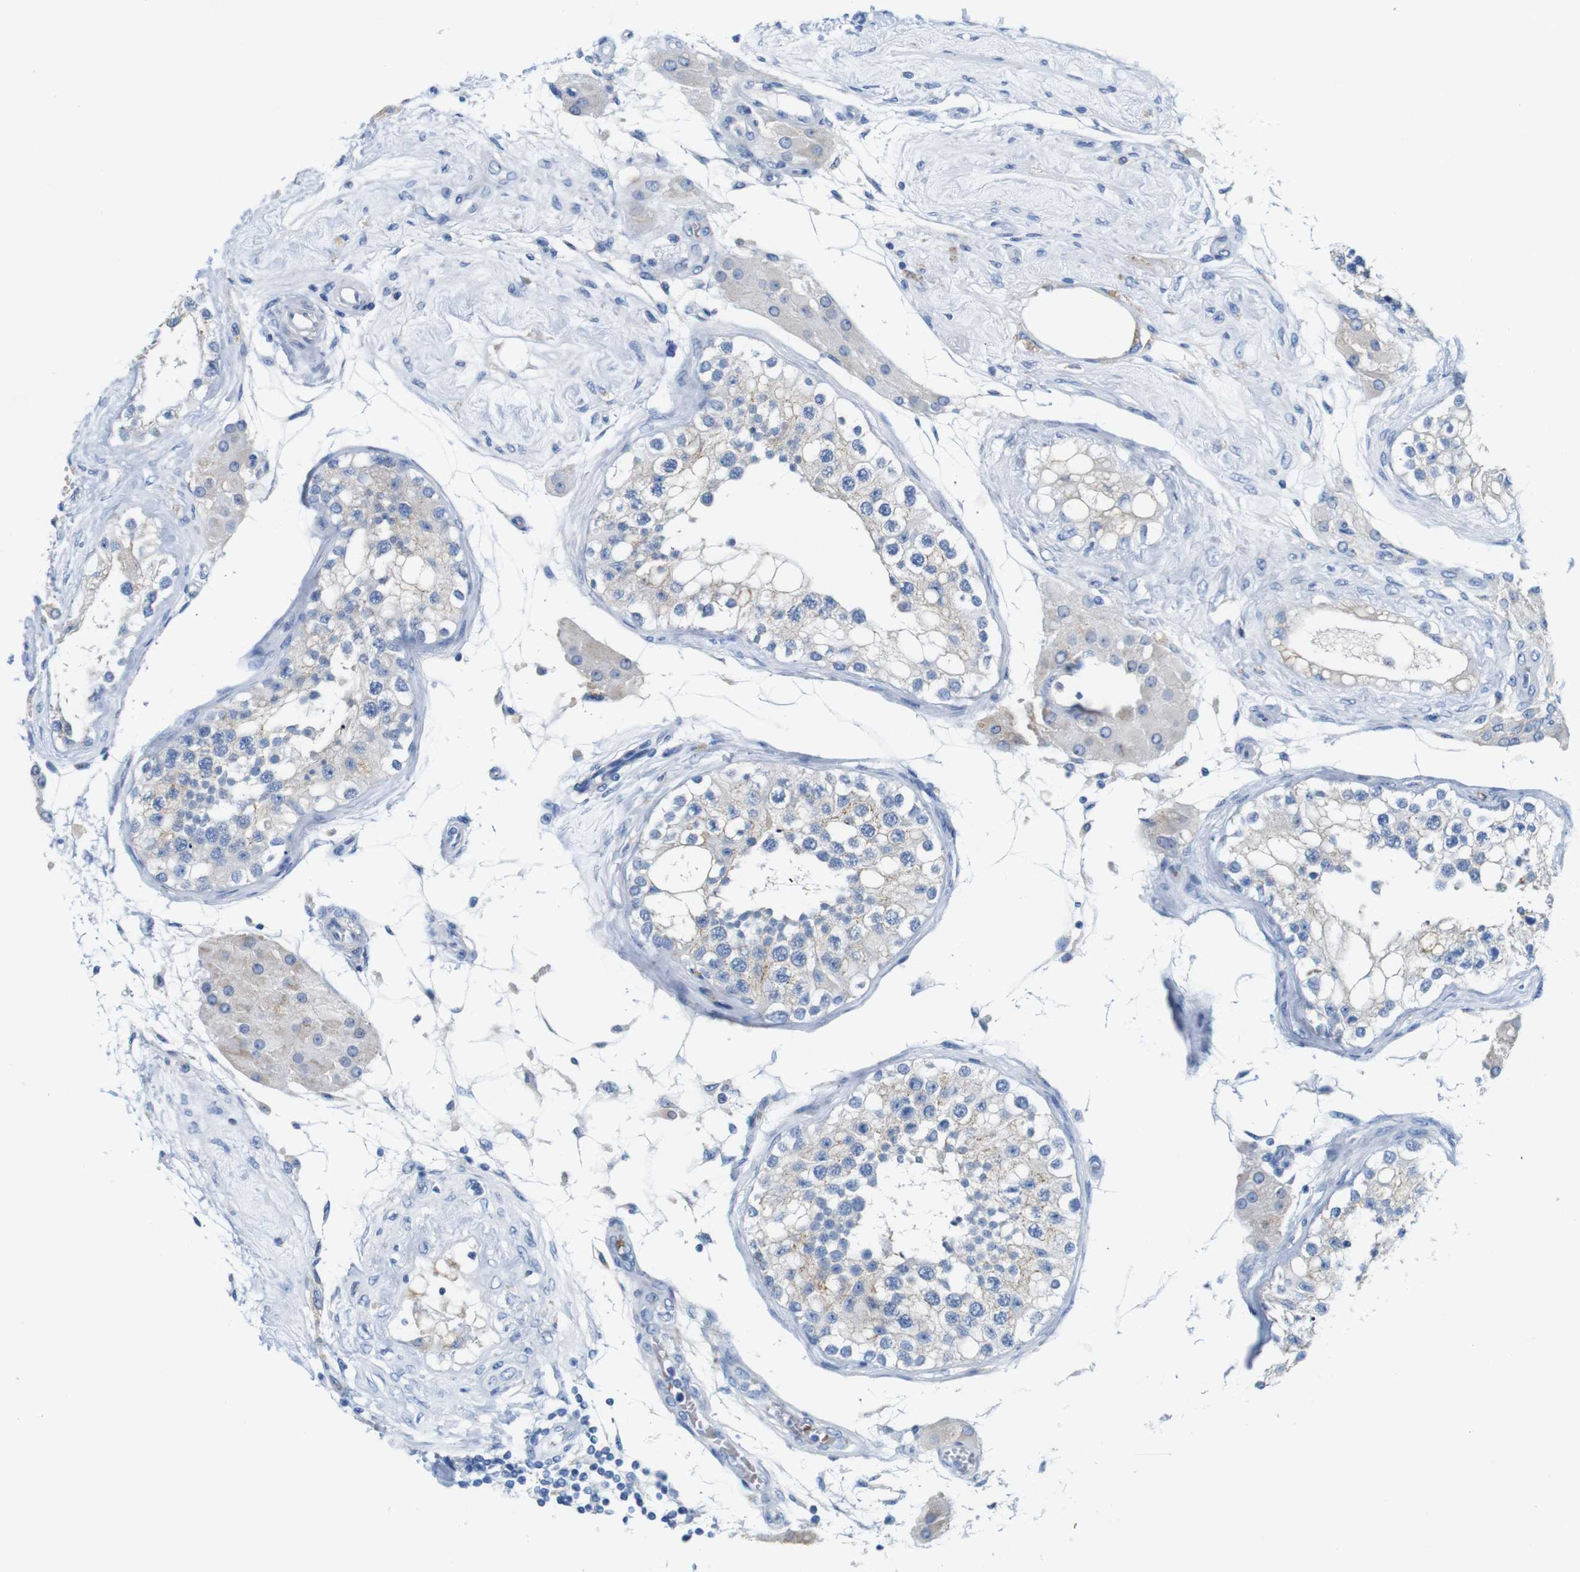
{"staining": {"intensity": "weak", "quantity": "<25%", "location": "cytoplasmic/membranous"}, "tissue": "testis", "cell_type": "Cells in seminiferous ducts", "image_type": "normal", "snomed": [{"axis": "morphology", "description": "Normal tissue, NOS"}, {"axis": "topography", "description": "Testis"}], "caption": "Testis stained for a protein using IHC shows no staining cells in seminiferous ducts.", "gene": "IGSF8", "patient": {"sex": "male", "age": 68}}